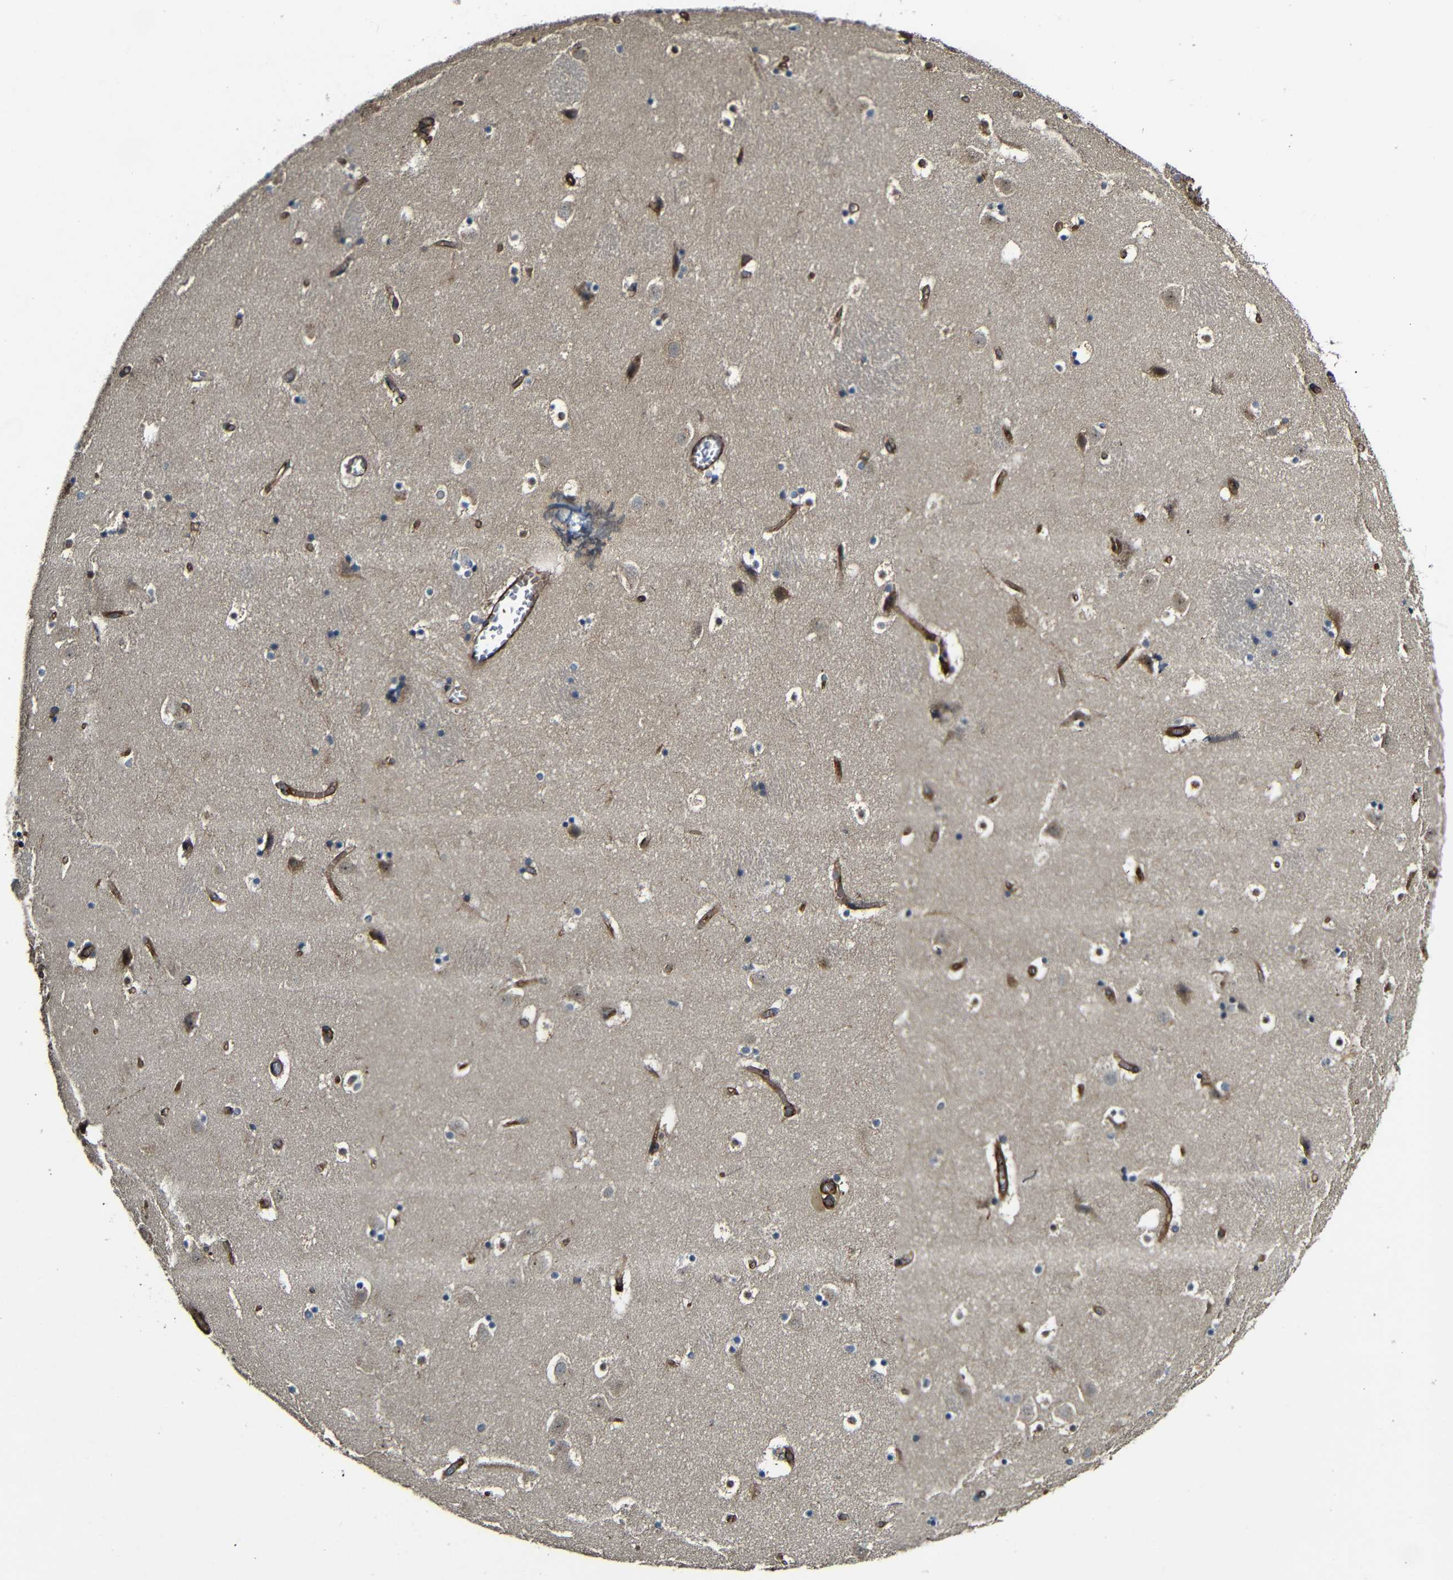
{"staining": {"intensity": "strong", "quantity": "<25%", "location": "cytoplasmic/membranous"}, "tissue": "caudate", "cell_type": "Glial cells", "image_type": "normal", "snomed": [{"axis": "morphology", "description": "Normal tissue, NOS"}, {"axis": "topography", "description": "Lateral ventricle wall"}], "caption": "Strong cytoplasmic/membranous positivity for a protein is seen in about <25% of glial cells of unremarkable caudate using IHC.", "gene": "RELL1", "patient": {"sex": "male", "age": 45}}